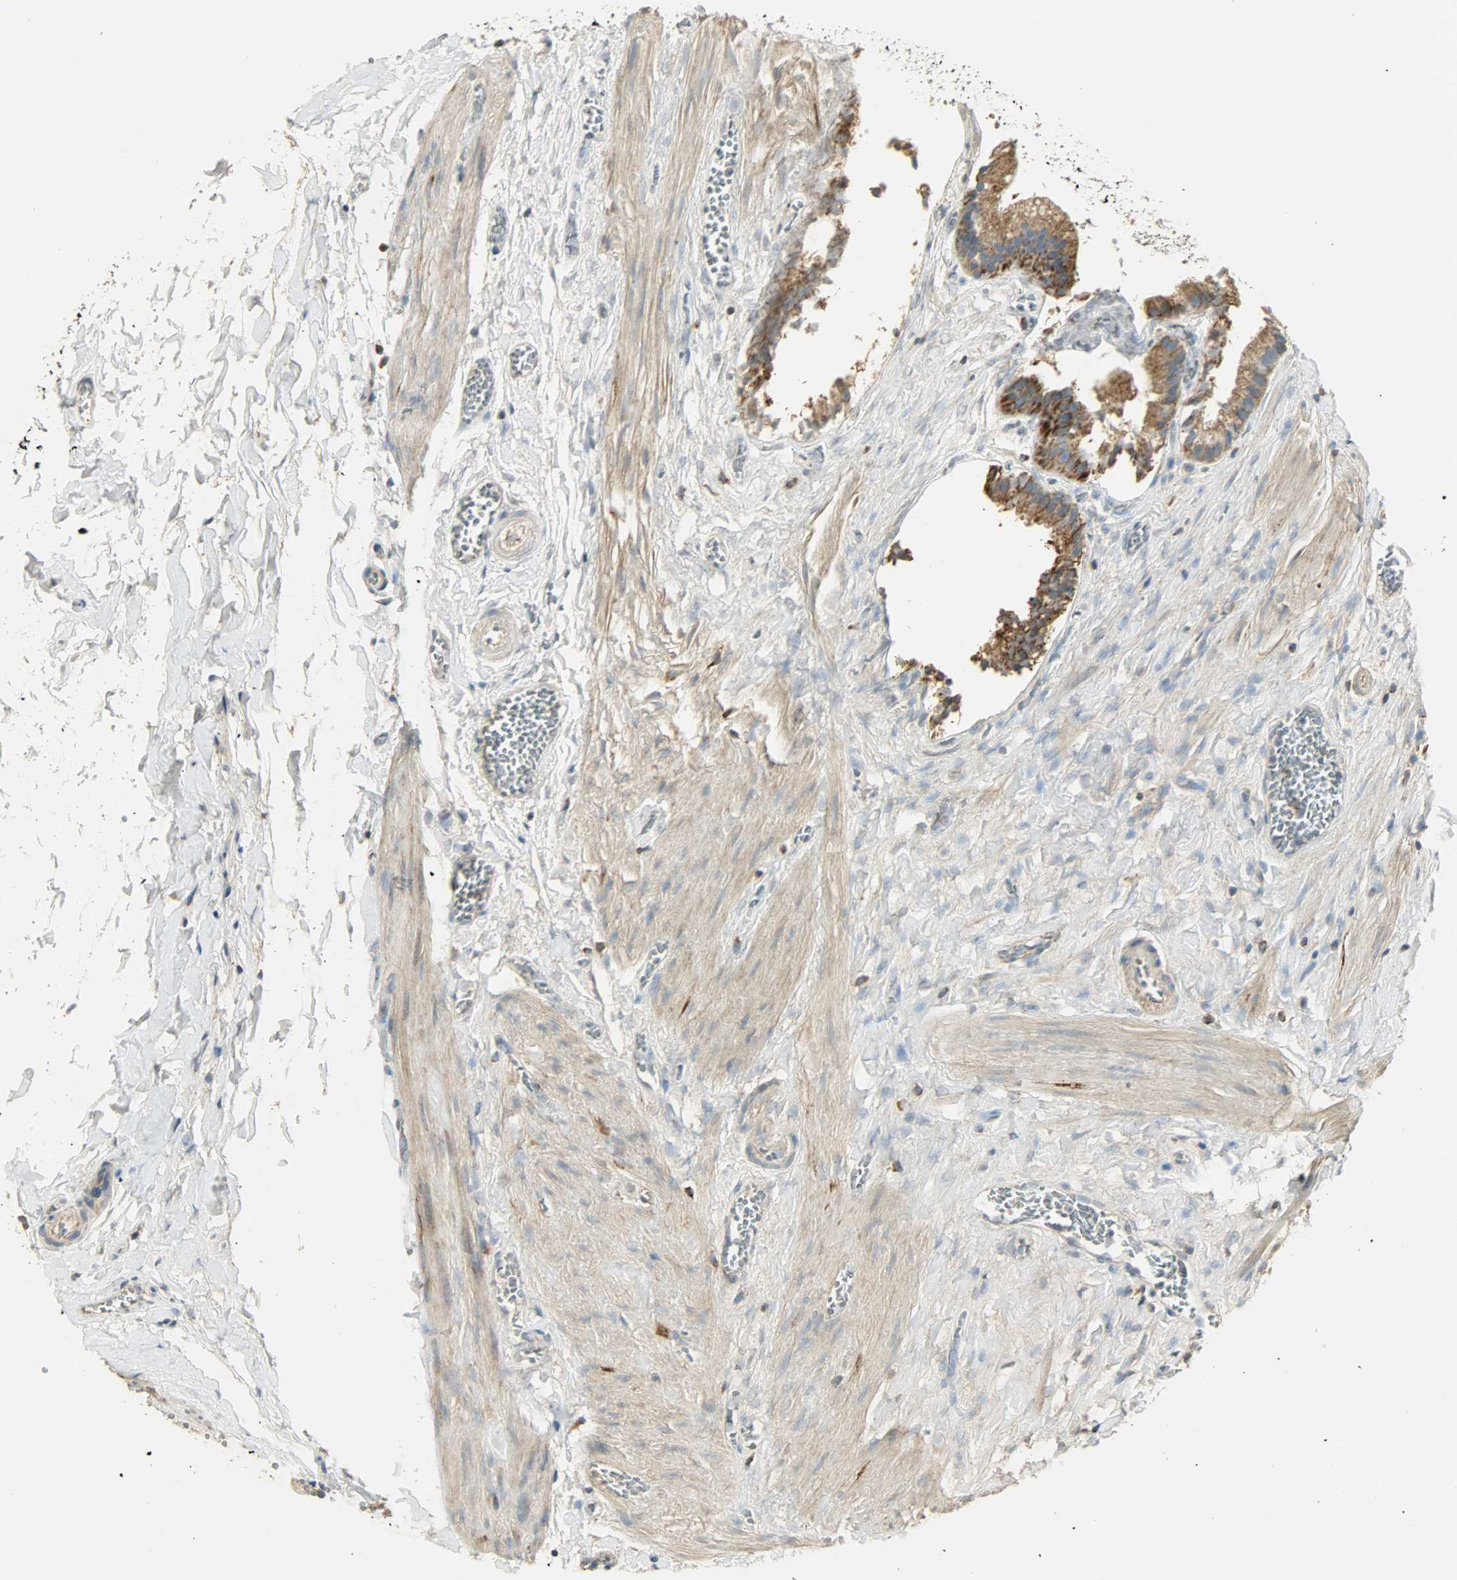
{"staining": {"intensity": "strong", "quantity": ">75%", "location": "cytoplasmic/membranous"}, "tissue": "gallbladder", "cell_type": "Glandular cells", "image_type": "normal", "snomed": [{"axis": "morphology", "description": "Normal tissue, NOS"}, {"axis": "topography", "description": "Gallbladder"}], "caption": "High-magnification brightfield microscopy of benign gallbladder stained with DAB (3,3'-diaminobenzidine) (brown) and counterstained with hematoxylin (blue). glandular cells exhibit strong cytoplasmic/membranous staining is appreciated in about>75% of cells.", "gene": "NNT", "patient": {"sex": "female", "age": 63}}